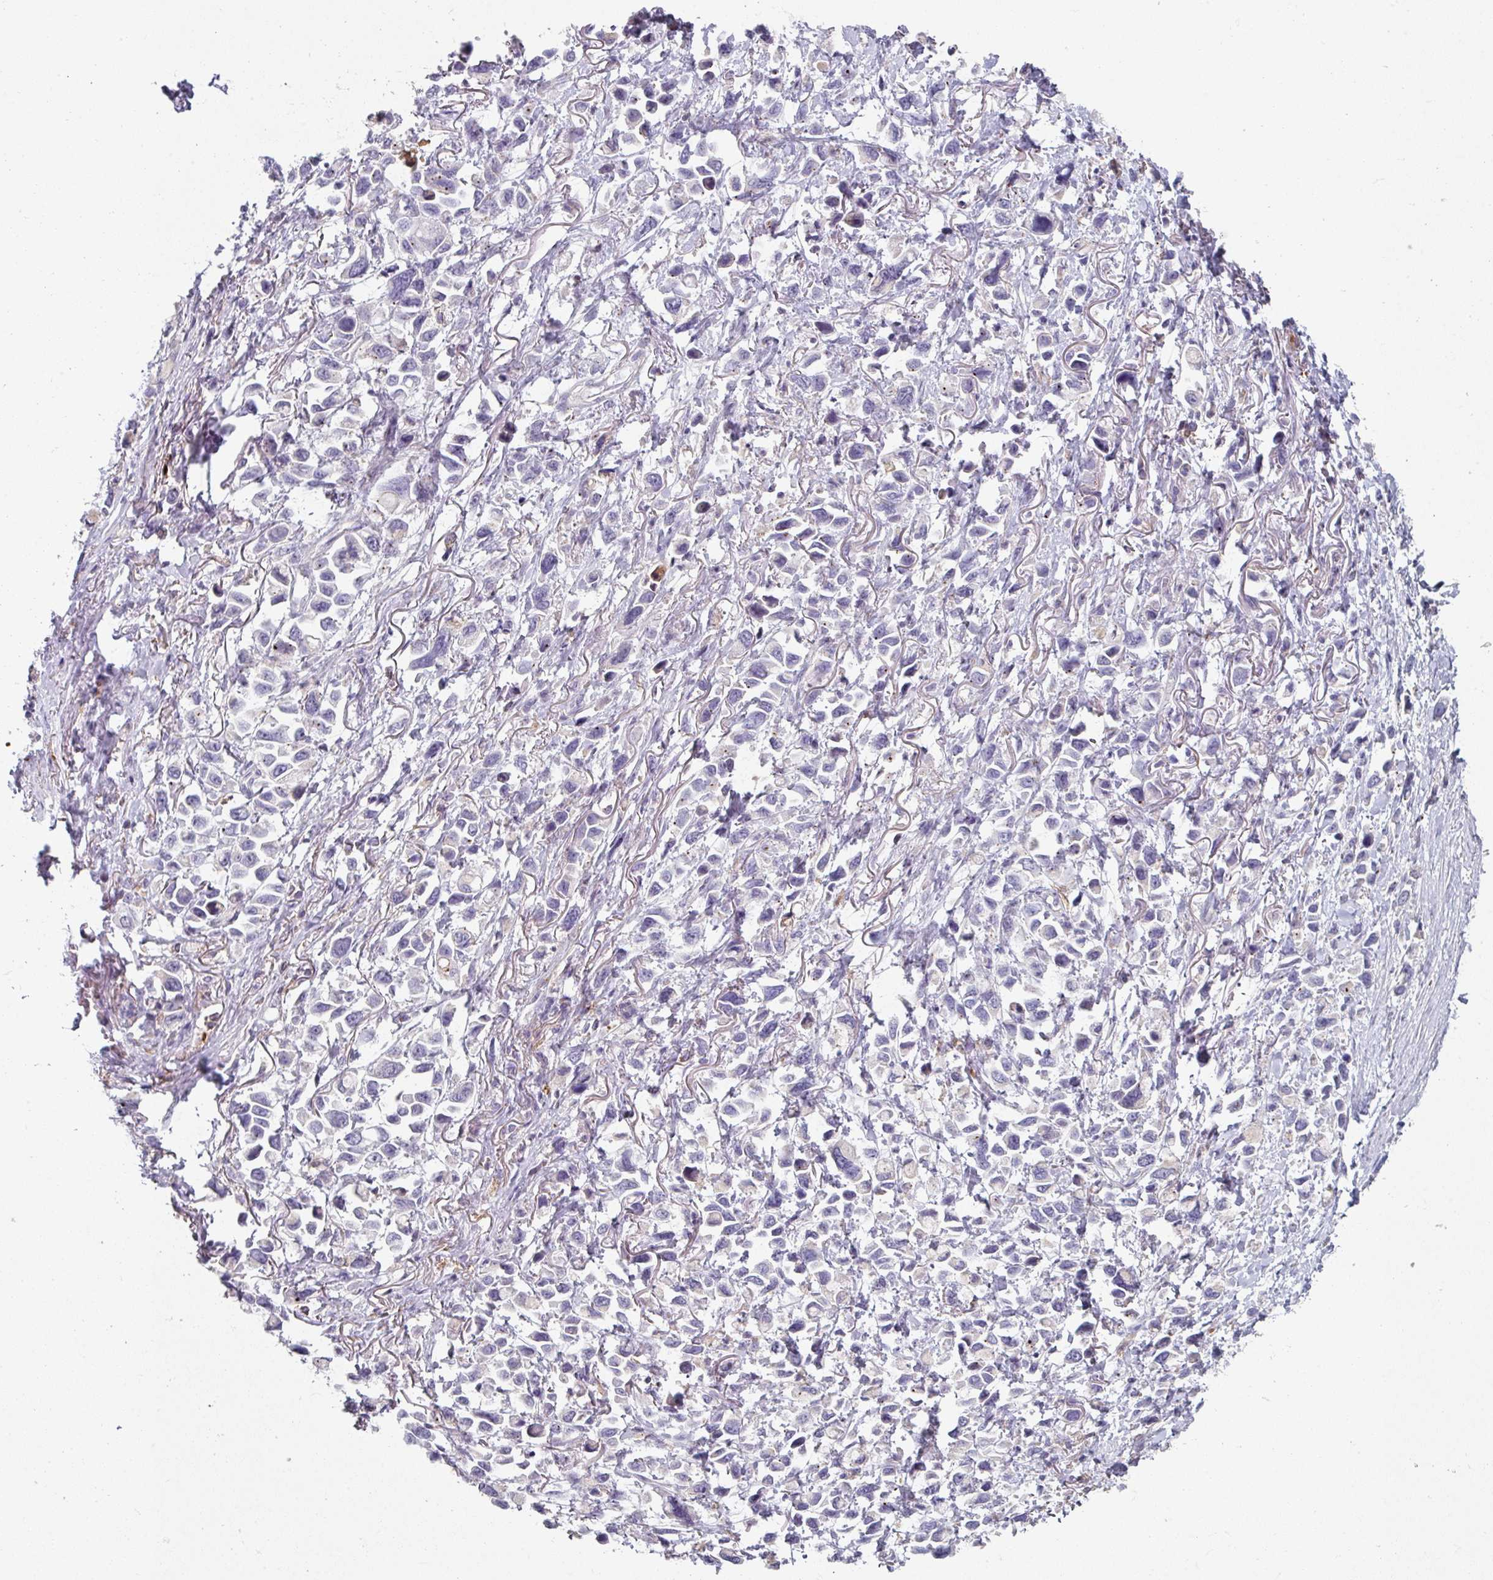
{"staining": {"intensity": "negative", "quantity": "none", "location": "none"}, "tissue": "stomach cancer", "cell_type": "Tumor cells", "image_type": "cancer", "snomed": [{"axis": "morphology", "description": "Adenocarcinoma, NOS"}, {"axis": "topography", "description": "Stomach"}], "caption": "High power microscopy micrograph of an IHC photomicrograph of stomach cancer (adenocarcinoma), revealing no significant positivity in tumor cells. (DAB immunohistochemistry, high magnification).", "gene": "WSB2", "patient": {"sex": "female", "age": 81}}